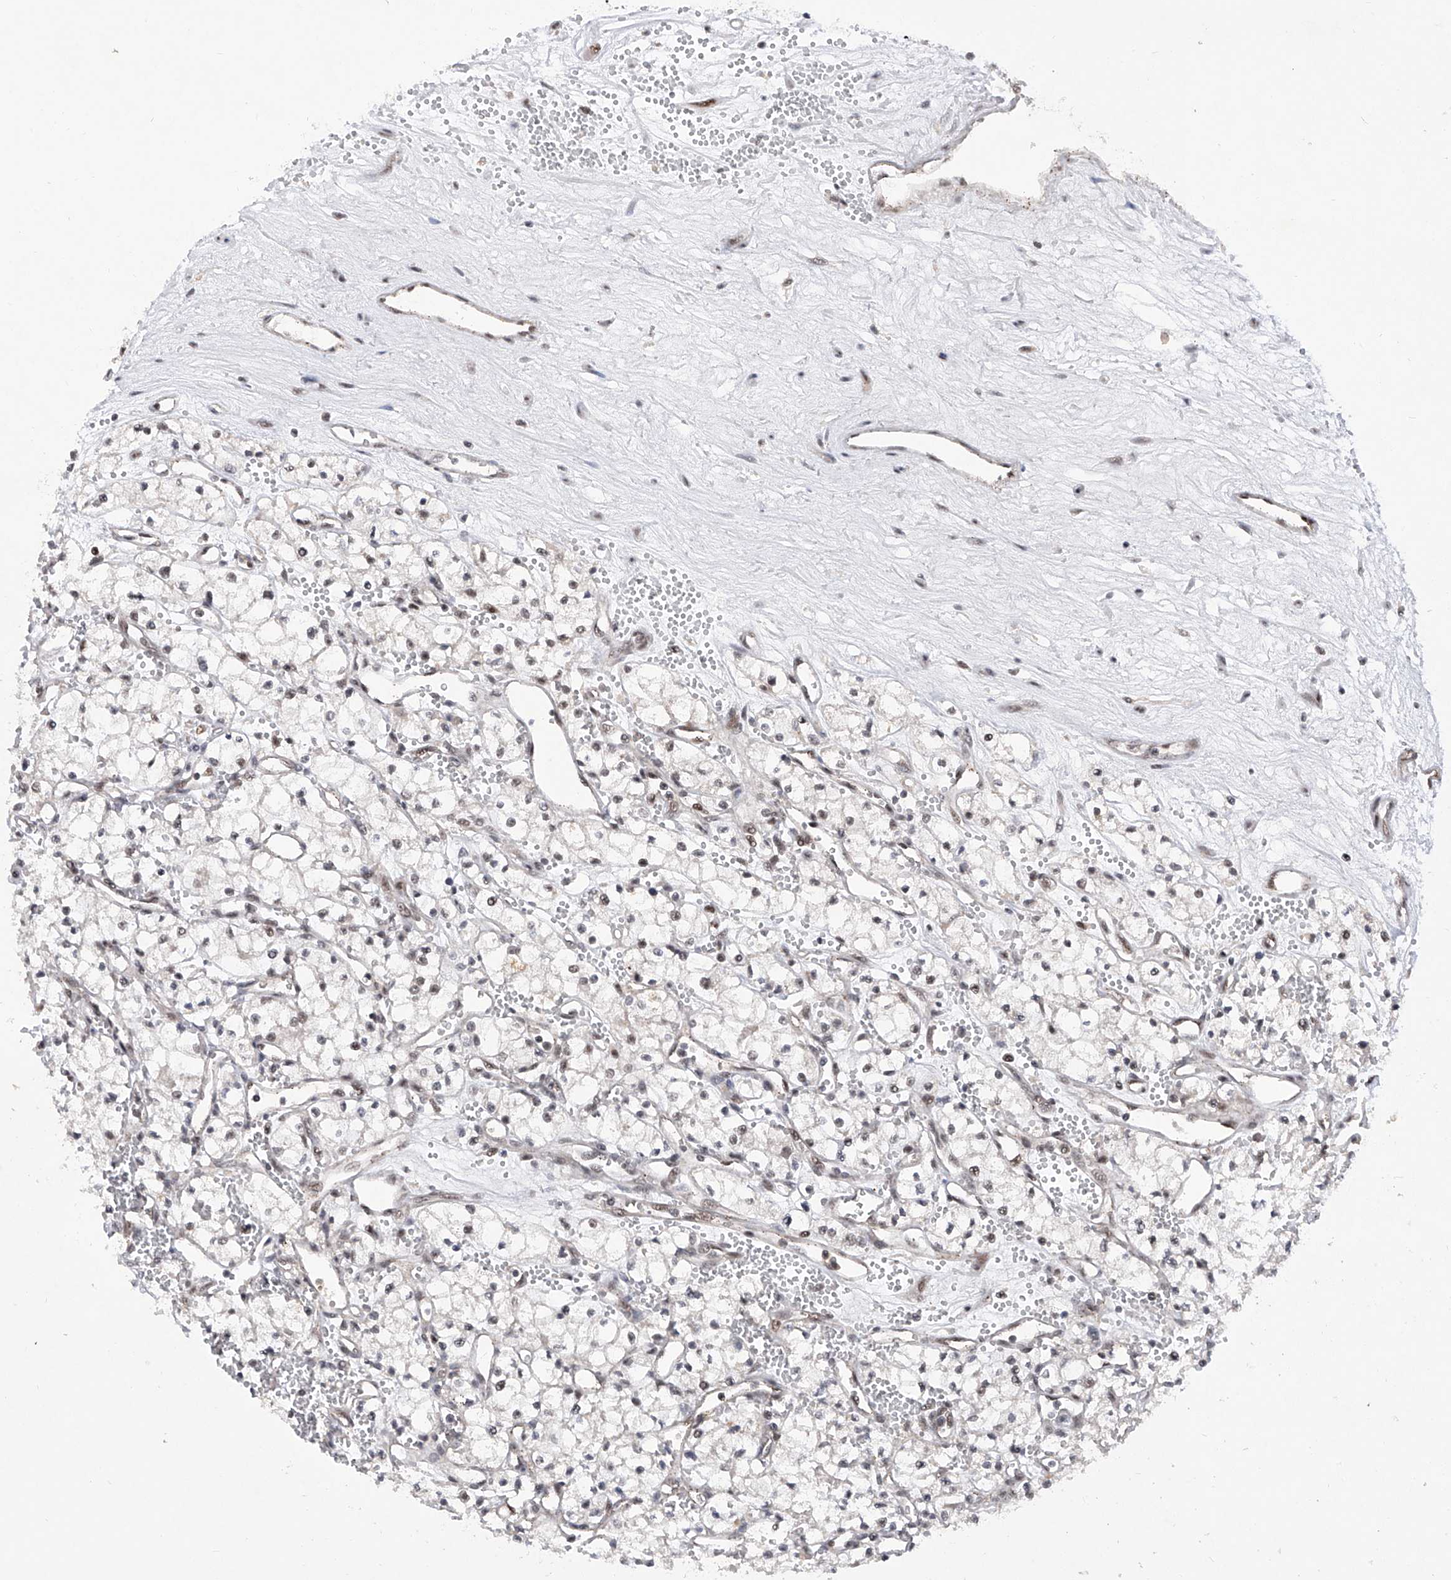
{"staining": {"intensity": "weak", "quantity": "25%-75%", "location": "nuclear"}, "tissue": "renal cancer", "cell_type": "Tumor cells", "image_type": "cancer", "snomed": [{"axis": "morphology", "description": "Adenocarcinoma, NOS"}, {"axis": "topography", "description": "Kidney"}], "caption": "Renal cancer (adenocarcinoma) was stained to show a protein in brown. There is low levels of weak nuclear positivity in approximately 25%-75% of tumor cells.", "gene": "RAD54L", "patient": {"sex": "male", "age": 59}}